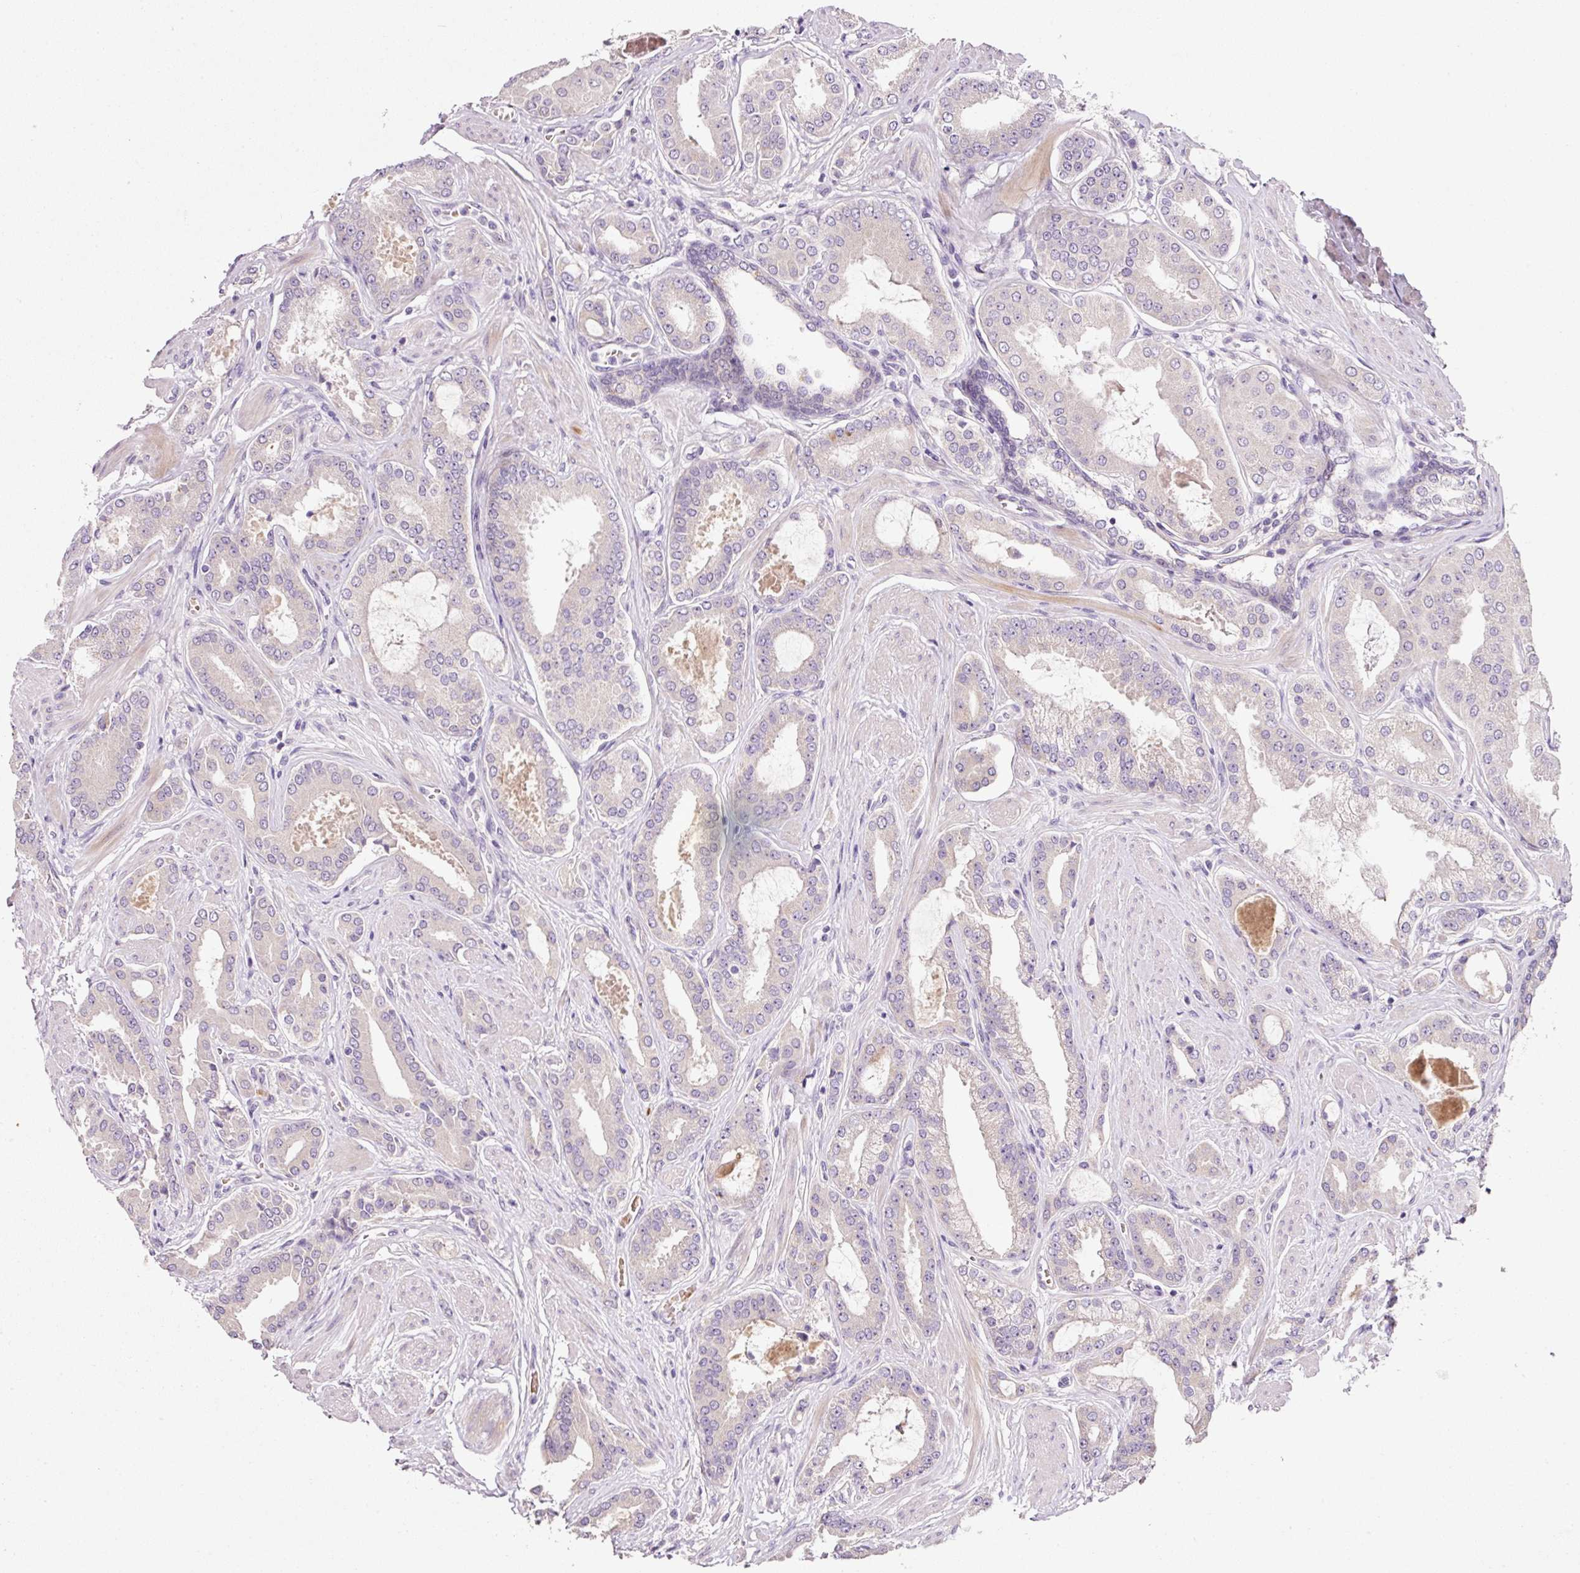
{"staining": {"intensity": "negative", "quantity": "none", "location": "none"}, "tissue": "prostate cancer", "cell_type": "Tumor cells", "image_type": "cancer", "snomed": [{"axis": "morphology", "description": "Adenocarcinoma, Low grade"}, {"axis": "topography", "description": "Prostate"}], "caption": "This is a histopathology image of immunohistochemistry staining of prostate low-grade adenocarcinoma, which shows no expression in tumor cells.", "gene": "TENT5C", "patient": {"sex": "male", "age": 42}}